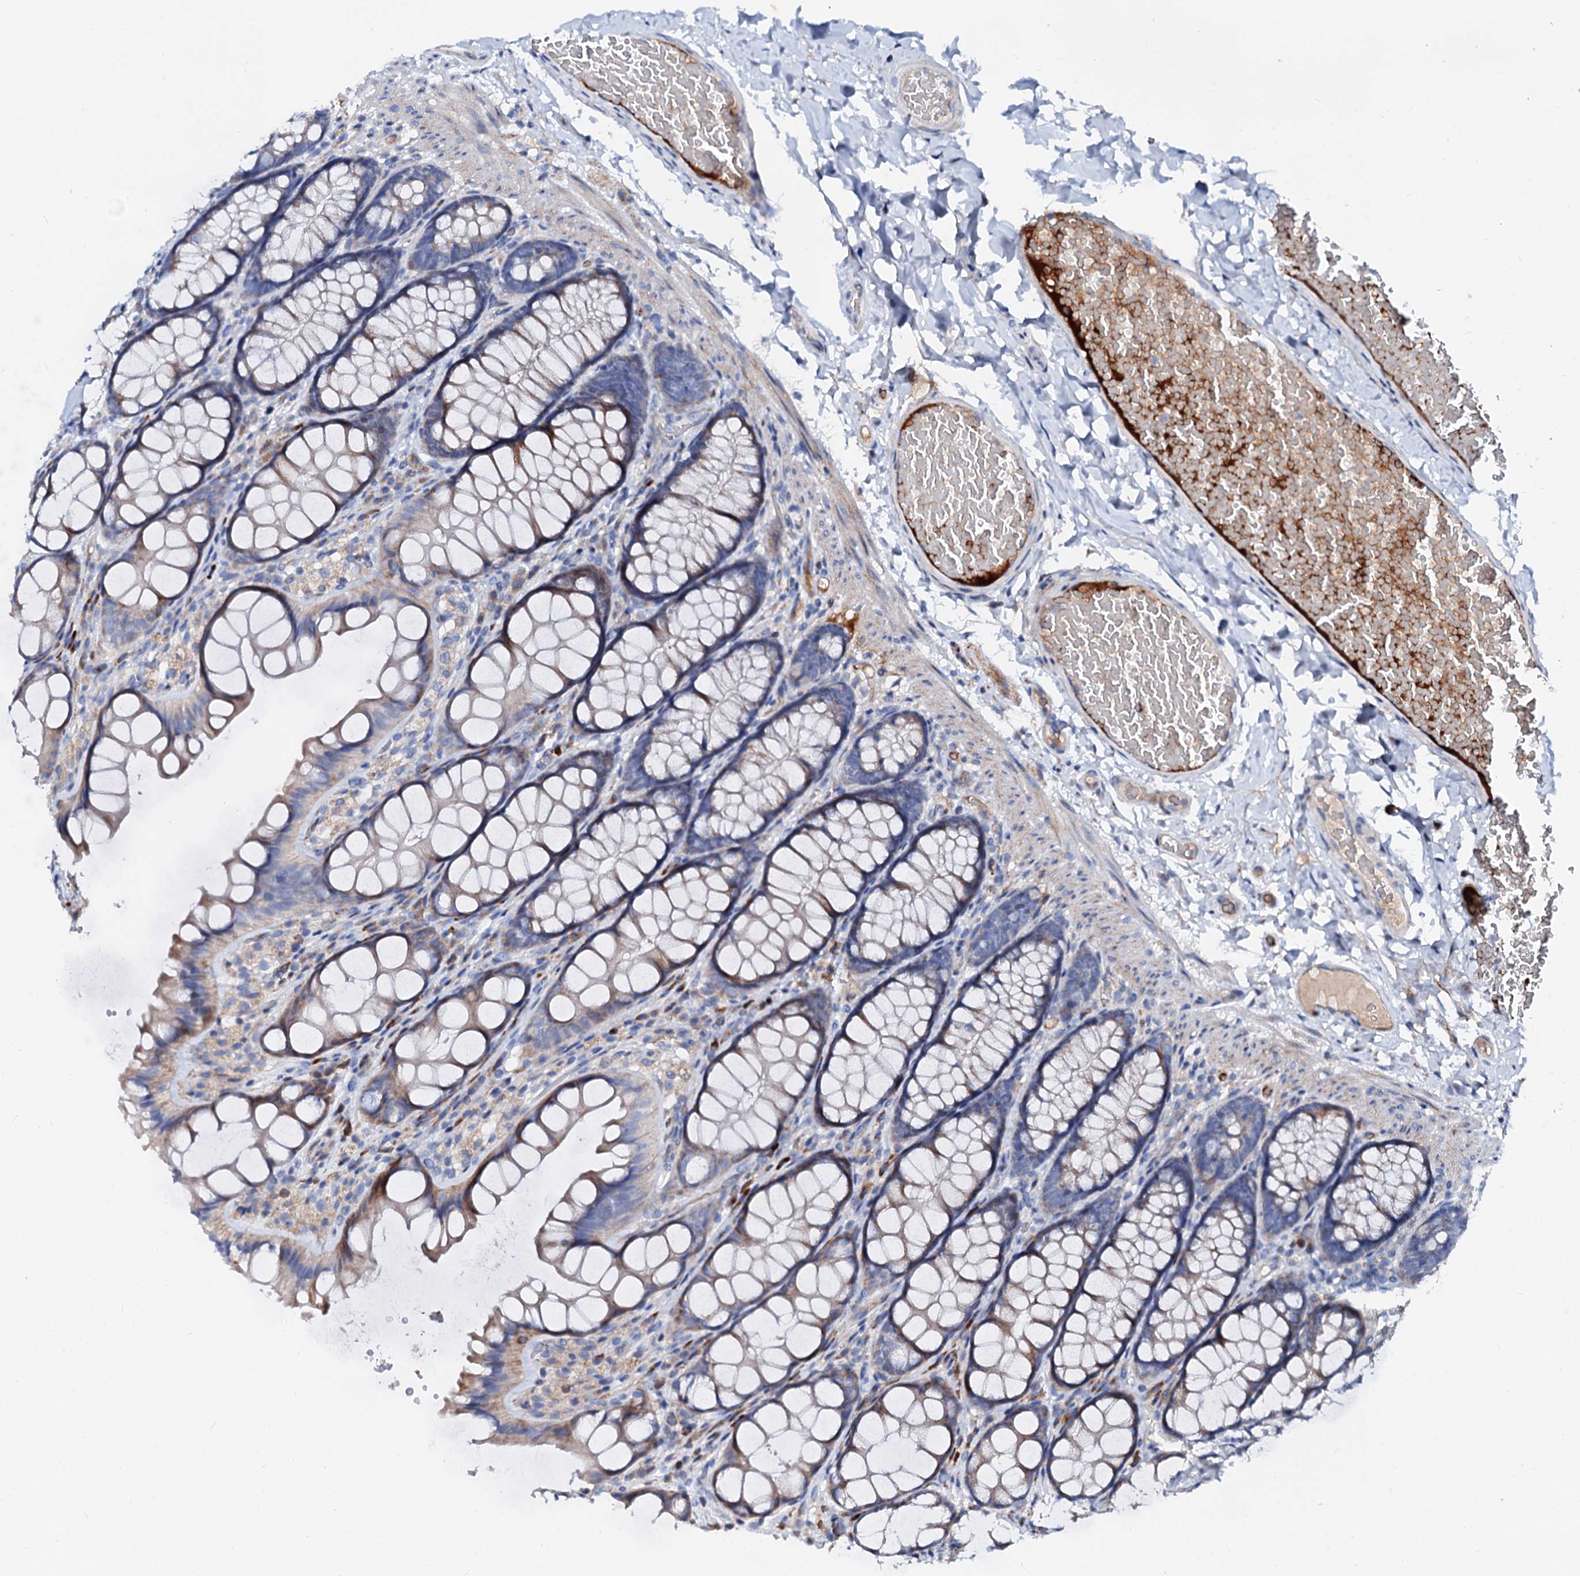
{"staining": {"intensity": "negative", "quantity": "none", "location": "none"}, "tissue": "colon", "cell_type": "Endothelial cells", "image_type": "normal", "snomed": [{"axis": "morphology", "description": "Normal tissue, NOS"}, {"axis": "topography", "description": "Colon"}], "caption": "The image shows no staining of endothelial cells in unremarkable colon. The staining is performed using DAB brown chromogen with nuclei counter-stained in using hematoxylin.", "gene": "SLC10A7", "patient": {"sex": "male", "age": 47}}